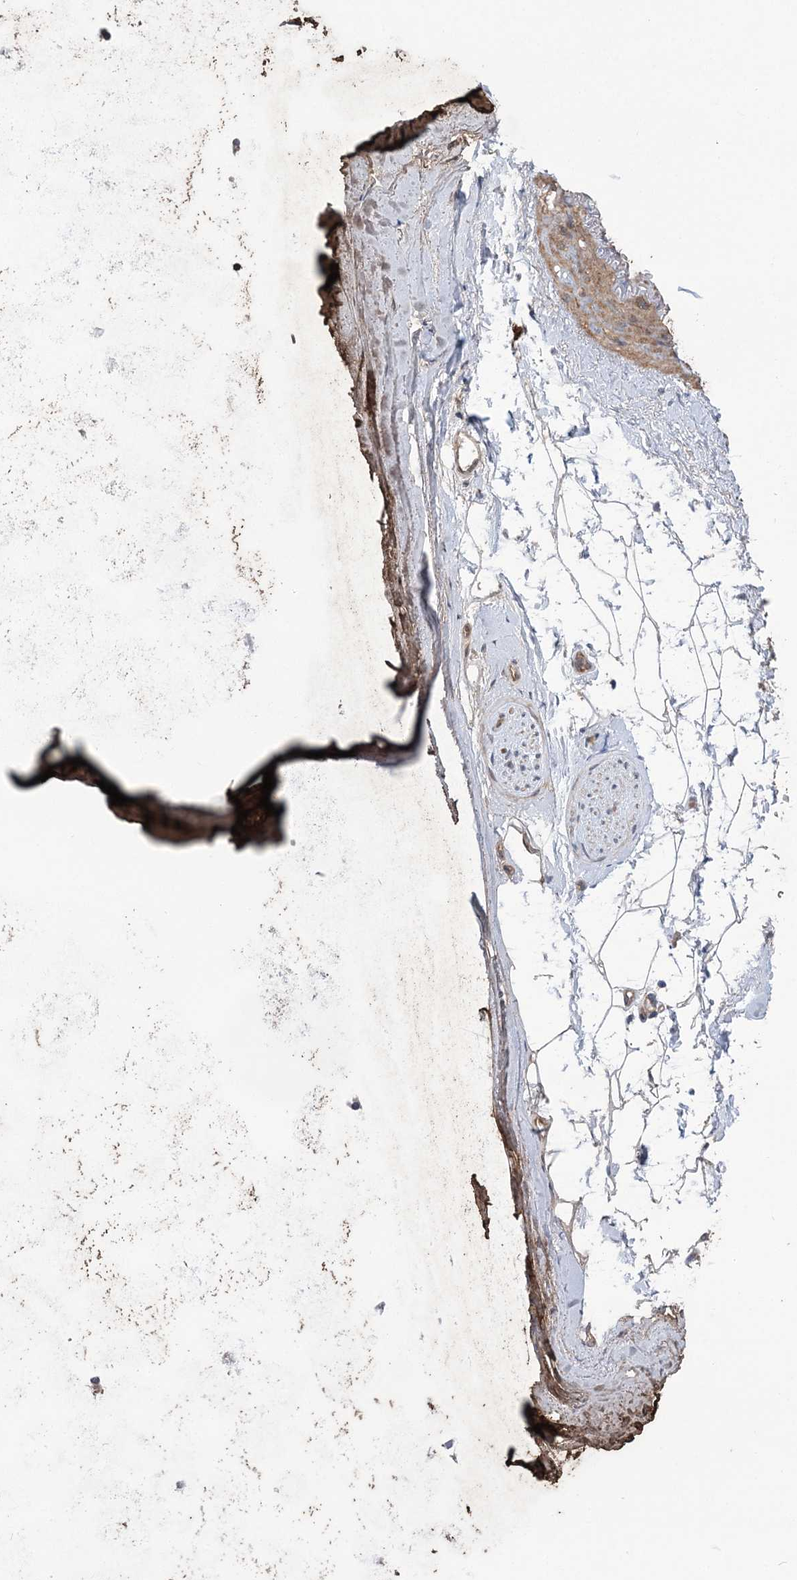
{"staining": {"intensity": "weak", "quantity": "<25%", "location": "cytoplasmic/membranous"}, "tissue": "adipose tissue", "cell_type": "Adipocytes", "image_type": "normal", "snomed": [{"axis": "morphology", "description": "Normal tissue, NOS"}, {"axis": "topography", "description": "Cartilage tissue"}, {"axis": "topography", "description": "Bronchus"}], "caption": "Immunohistochemistry (IHC) micrograph of benign adipose tissue: human adipose tissue stained with DAB reveals no significant protein staining in adipocytes.", "gene": "MTRF1L", "patient": {"sex": "female", "age": 73}}